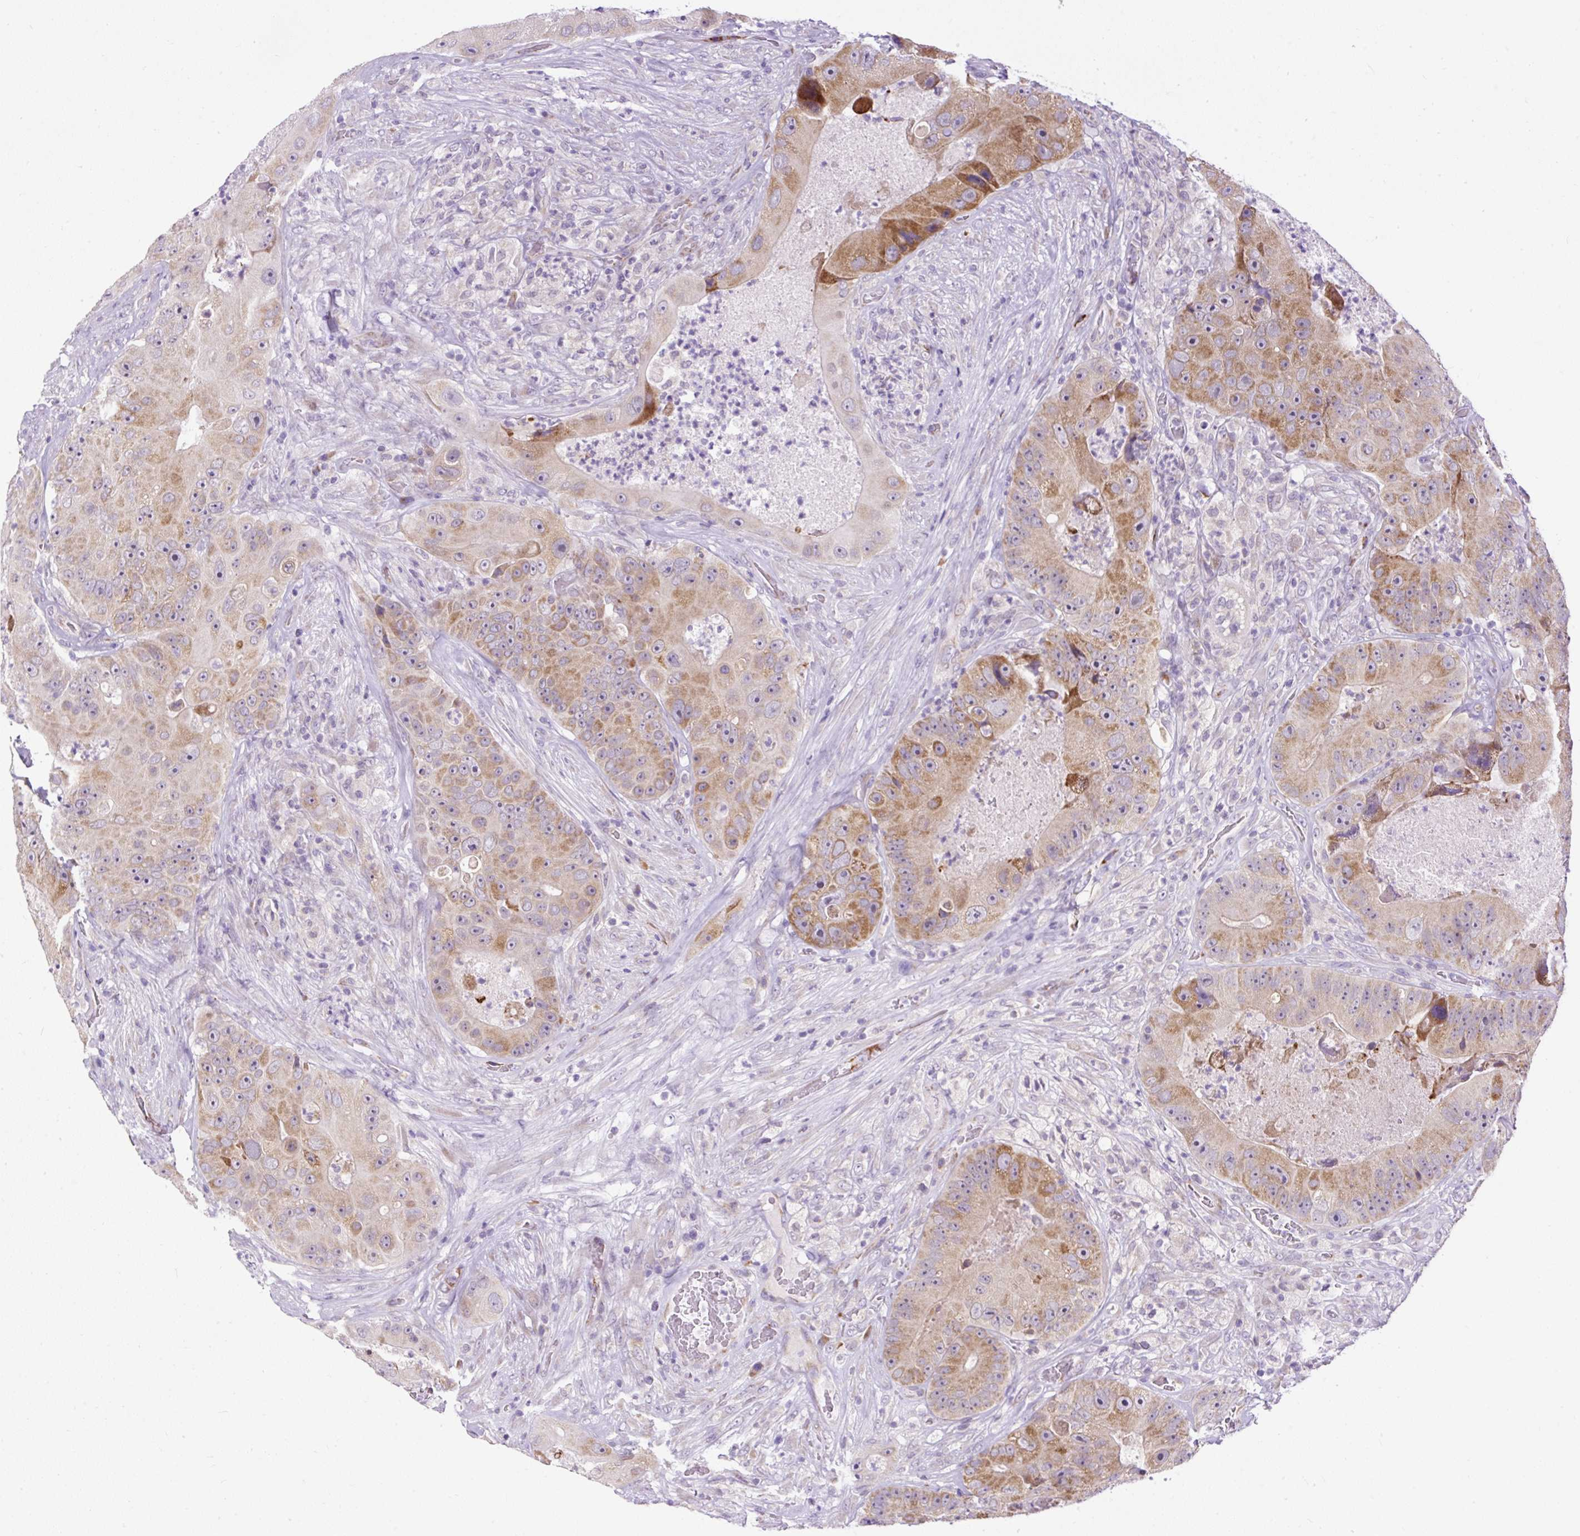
{"staining": {"intensity": "moderate", "quantity": ">75%", "location": "cytoplasmic/membranous"}, "tissue": "colorectal cancer", "cell_type": "Tumor cells", "image_type": "cancer", "snomed": [{"axis": "morphology", "description": "Adenocarcinoma, NOS"}, {"axis": "topography", "description": "Colon"}], "caption": "Moderate cytoplasmic/membranous staining is identified in approximately >75% of tumor cells in adenocarcinoma (colorectal).", "gene": "FMC1", "patient": {"sex": "female", "age": 86}}